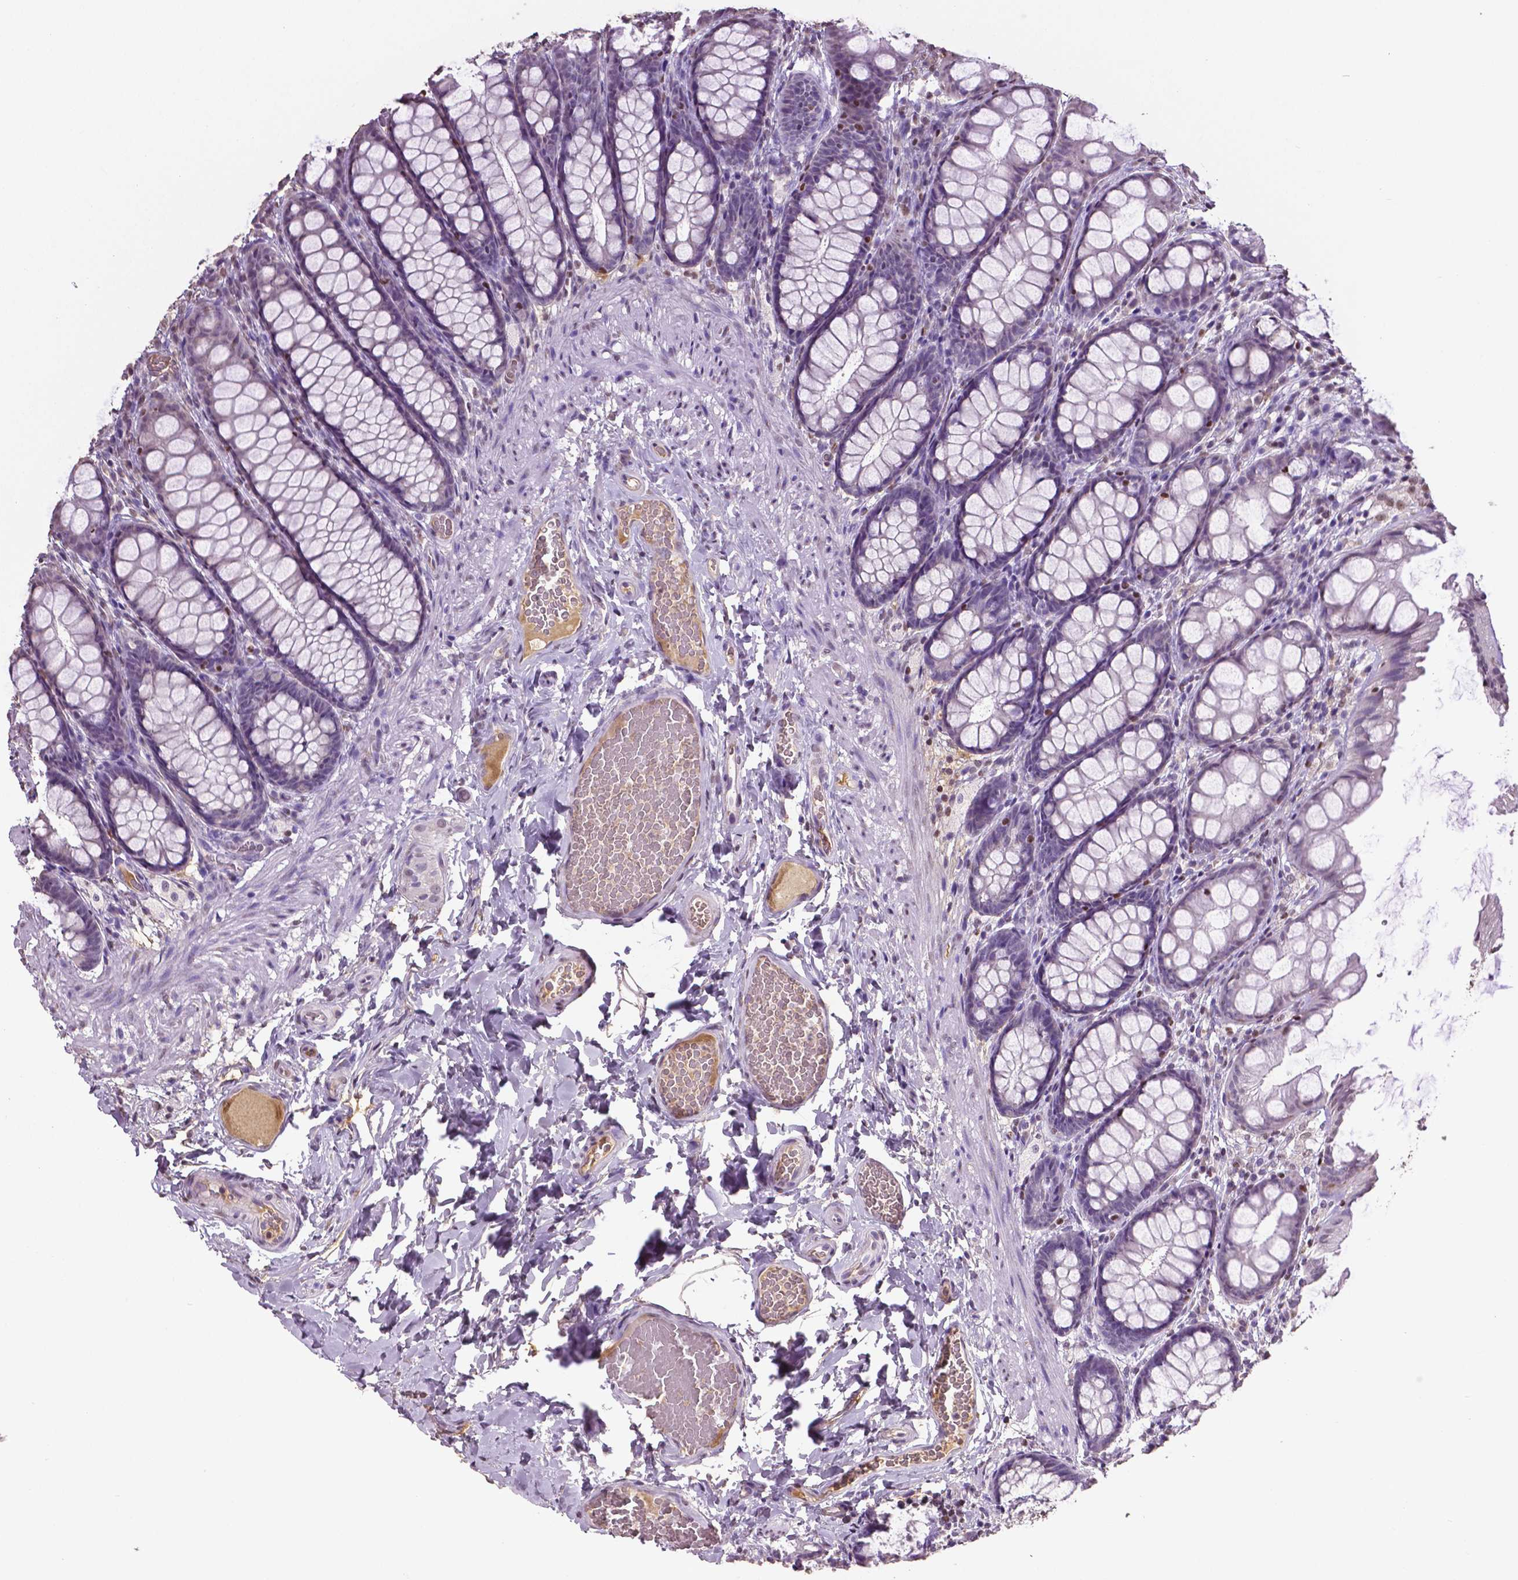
{"staining": {"intensity": "negative", "quantity": "none", "location": "none"}, "tissue": "colon", "cell_type": "Endothelial cells", "image_type": "normal", "snomed": [{"axis": "morphology", "description": "Normal tissue, NOS"}, {"axis": "topography", "description": "Colon"}], "caption": "Immunohistochemistry (IHC) micrograph of benign colon stained for a protein (brown), which demonstrates no expression in endothelial cells.", "gene": "RUNX3", "patient": {"sex": "male", "age": 47}}